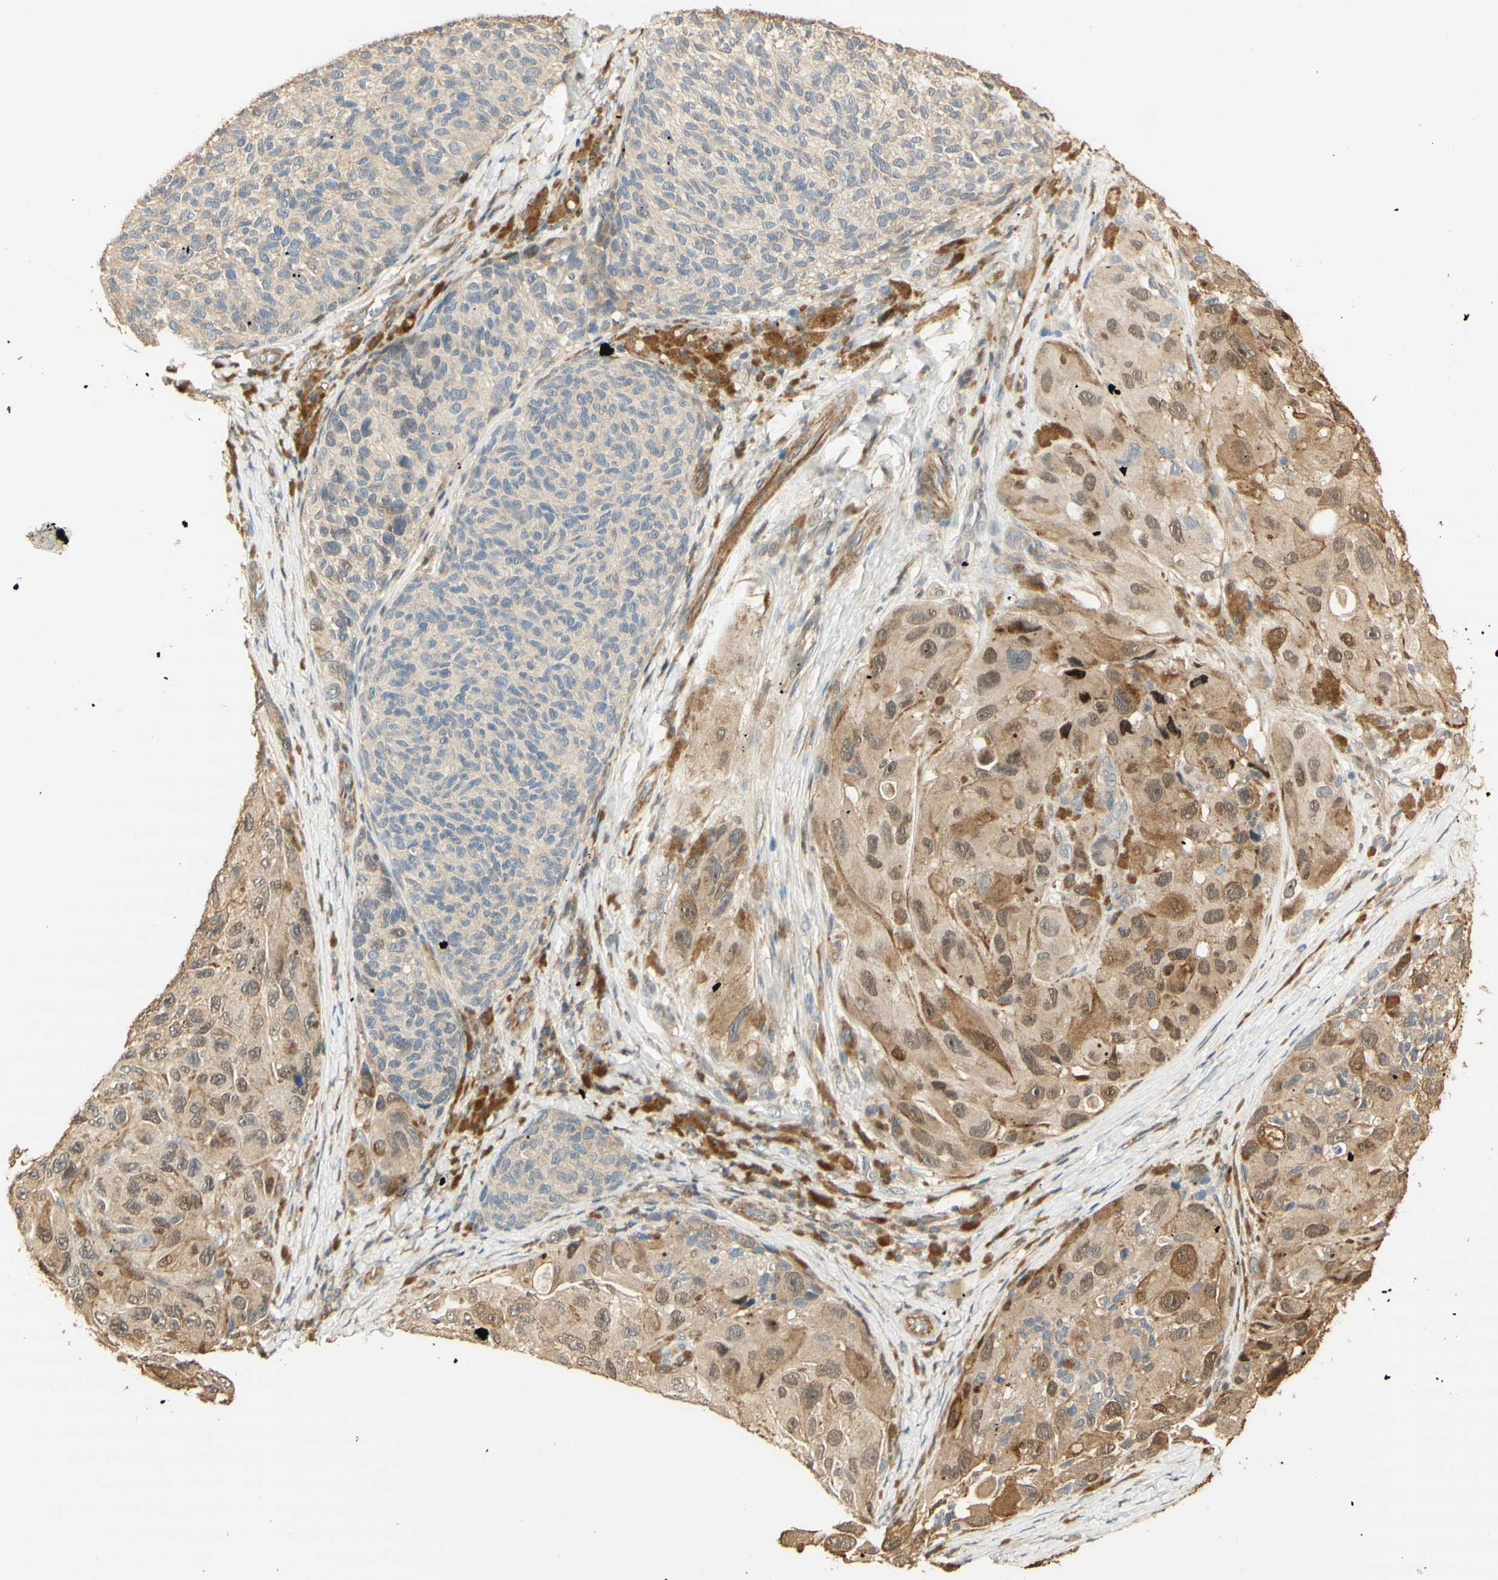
{"staining": {"intensity": "moderate", "quantity": "25%-75%", "location": "cytoplasmic/membranous"}, "tissue": "melanoma", "cell_type": "Tumor cells", "image_type": "cancer", "snomed": [{"axis": "morphology", "description": "Malignant melanoma, NOS"}, {"axis": "topography", "description": "Skin"}], "caption": "Malignant melanoma stained for a protein demonstrates moderate cytoplasmic/membranous positivity in tumor cells.", "gene": "AGER", "patient": {"sex": "female", "age": 73}}